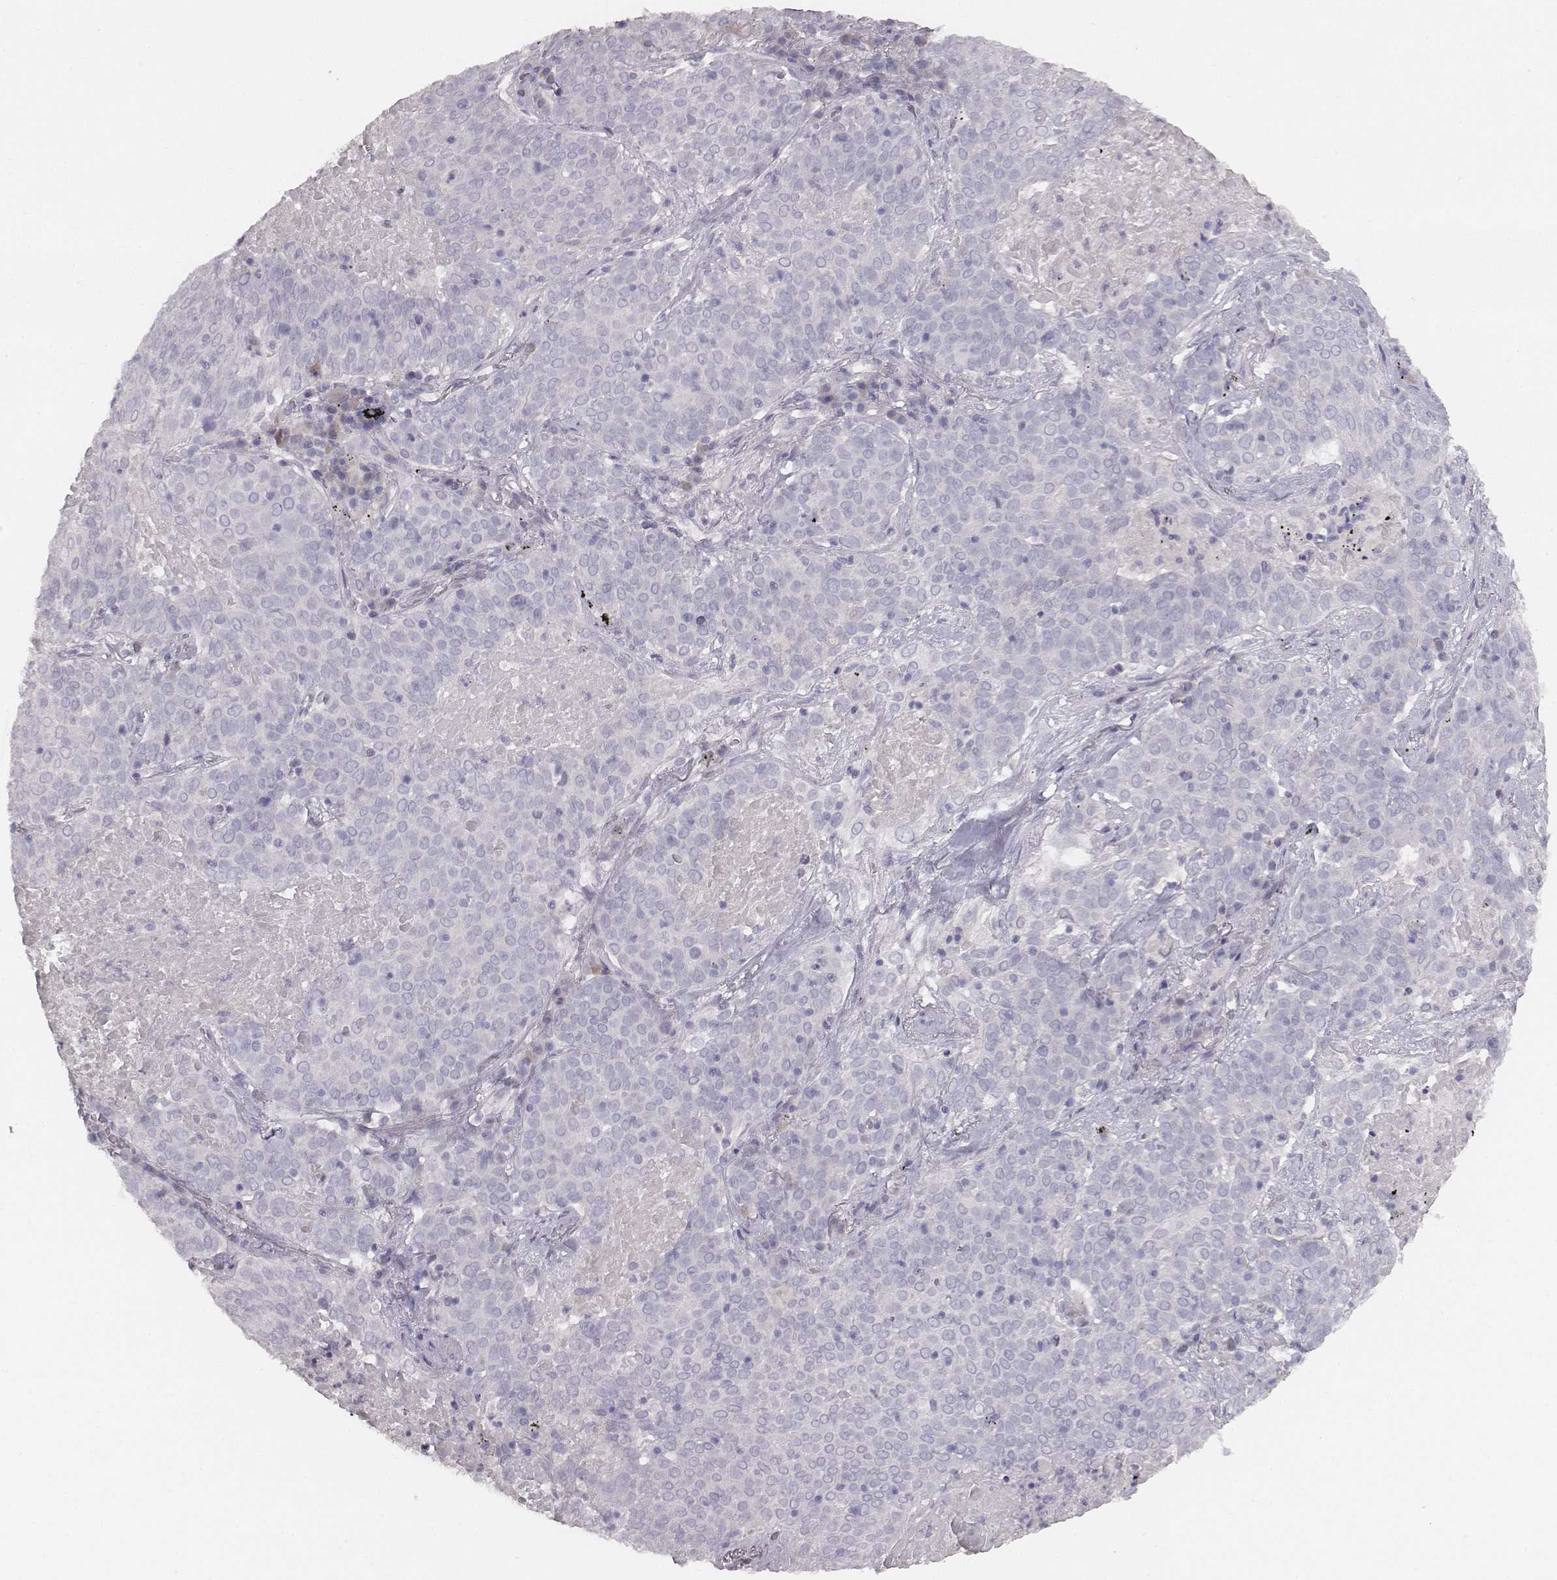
{"staining": {"intensity": "negative", "quantity": "none", "location": "none"}, "tissue": "lung cancer", "cell_type": "Tumor cells", "image_type": "cancer", "snomed": [{"axis": "morphology", "description": "Squamous cell carcinoma, NOS"}, {"axis": "topography", "description": "Lung"}], "caption": "Immunohistochemical staining of human lung squamous cell carcinoma shows no significant staining in tumor cells.", "gene": "MYH6", "patient": {"sex": "male", "age": 82}}